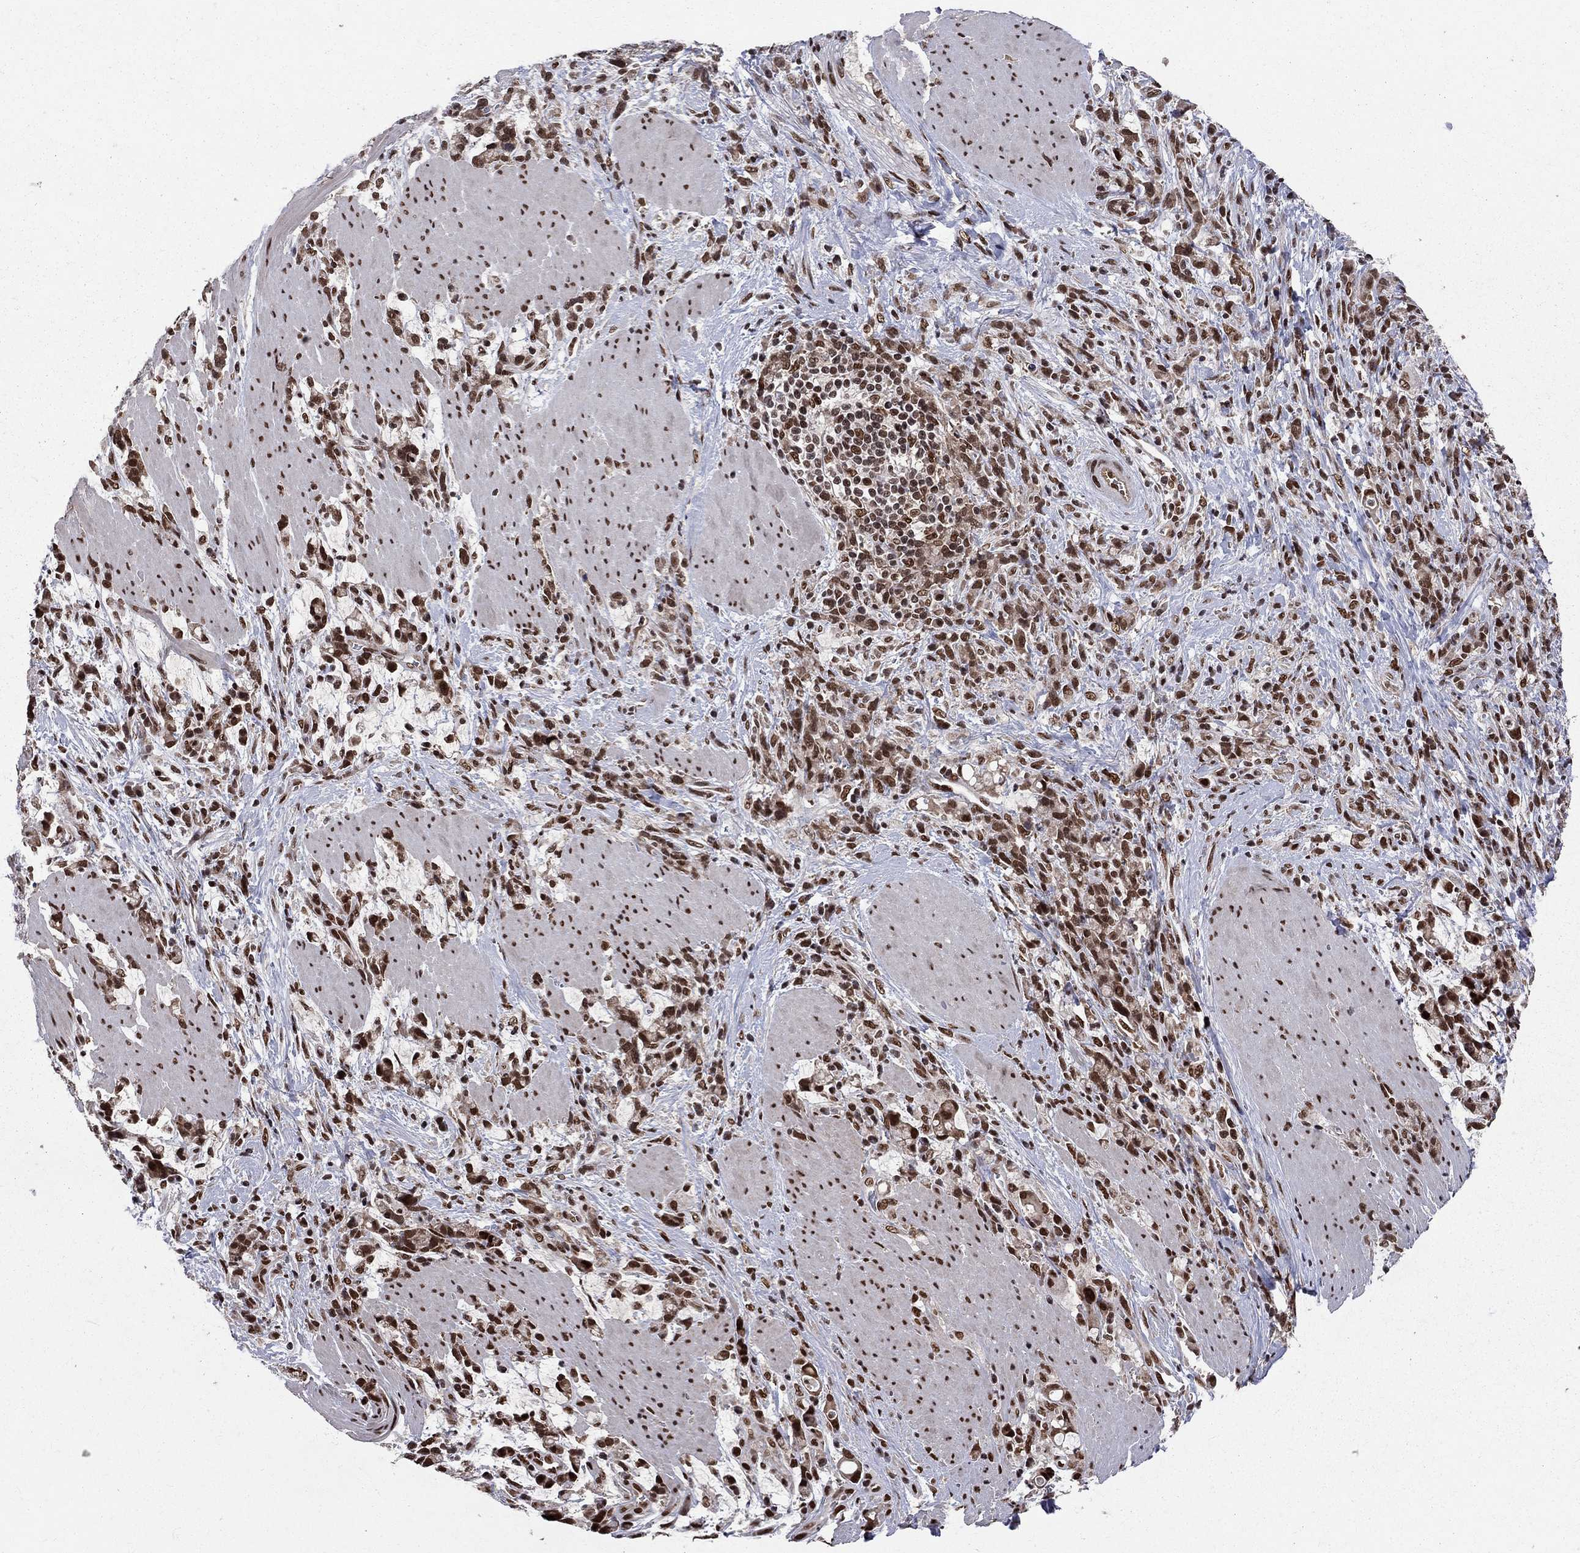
{"staining": {"intensity": "strong", "quantity": "25%-75%", "location": "nuclear"}, "tissue": "stomach cancer", "cell_type": "Tumor cells", "image_type": "cancer", "snomed": [{"axis": "morphology", "description": "Adenocarcinoma, NOS"}, {"axis": "topography", "description": "Stomach"}], "caption": "Tumor cells reveal strong nuclear positivity in approximately 25%-75% of cells in stomach adenocarcinoma. The protein of interest is shown in brown color, while the nuclei are stained blue.", "gene": "SAP30L", "patient": {"sex": "female", "age": 57}}